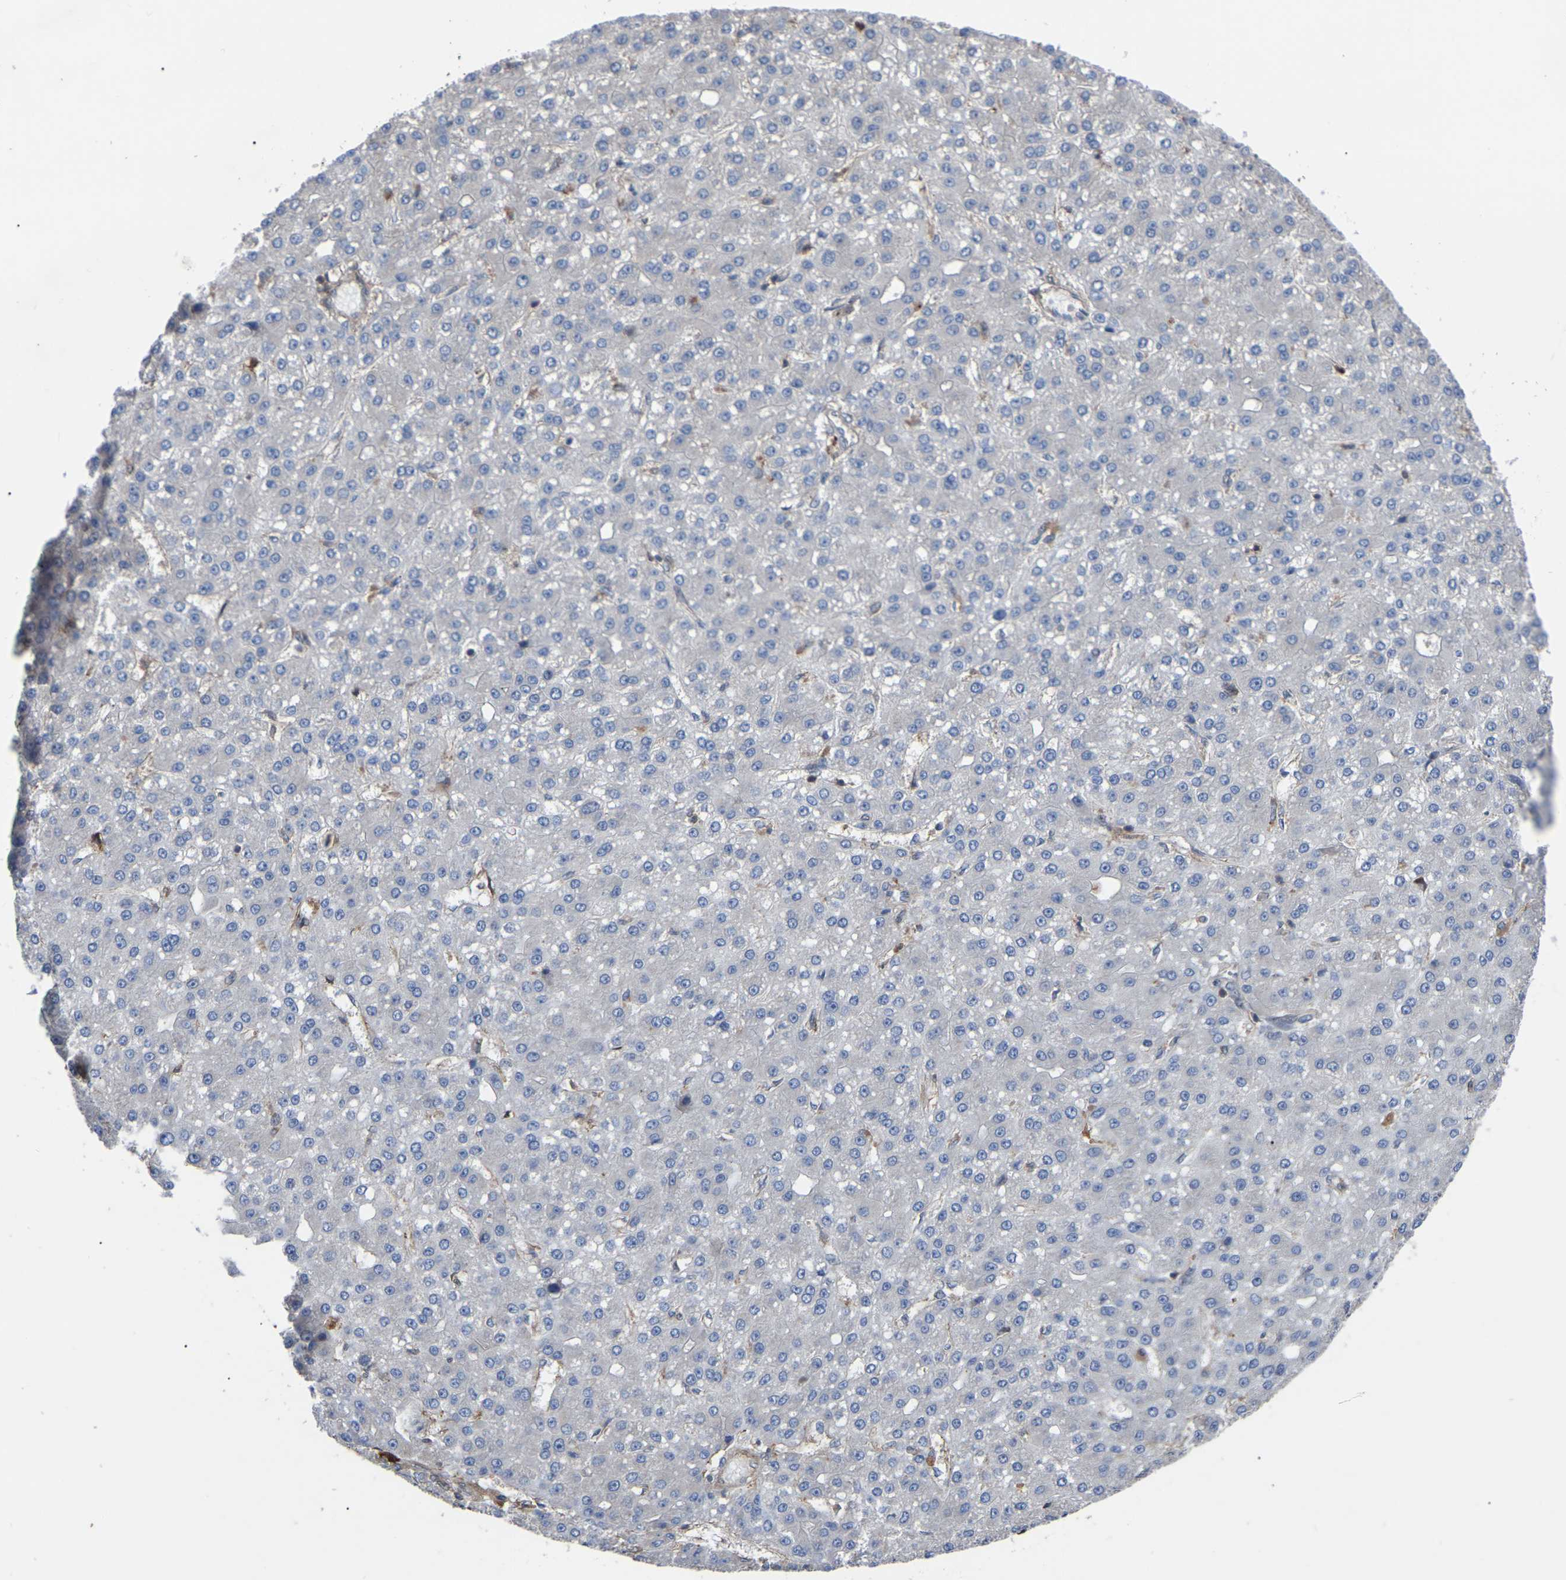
{"staining": {"intensity": "negative", "quantity": "none", "location": "none"}, "tissue": "liver cancer", "cell_type": "Tumor cells", "image_type": "cancer", "snomed": [{"axis": "morphology", "description": "Carcinoma, Hepatocellular, NOS"}, {"axis": "topography", "description": "Liver"}], "caption": "DAB immunohistochemical staining of hepatocellular carcinoma (liver) shows no significant positivity in tumor cells.", "gene": "CIT", "patient": {"sex": "male", "age": 67}}